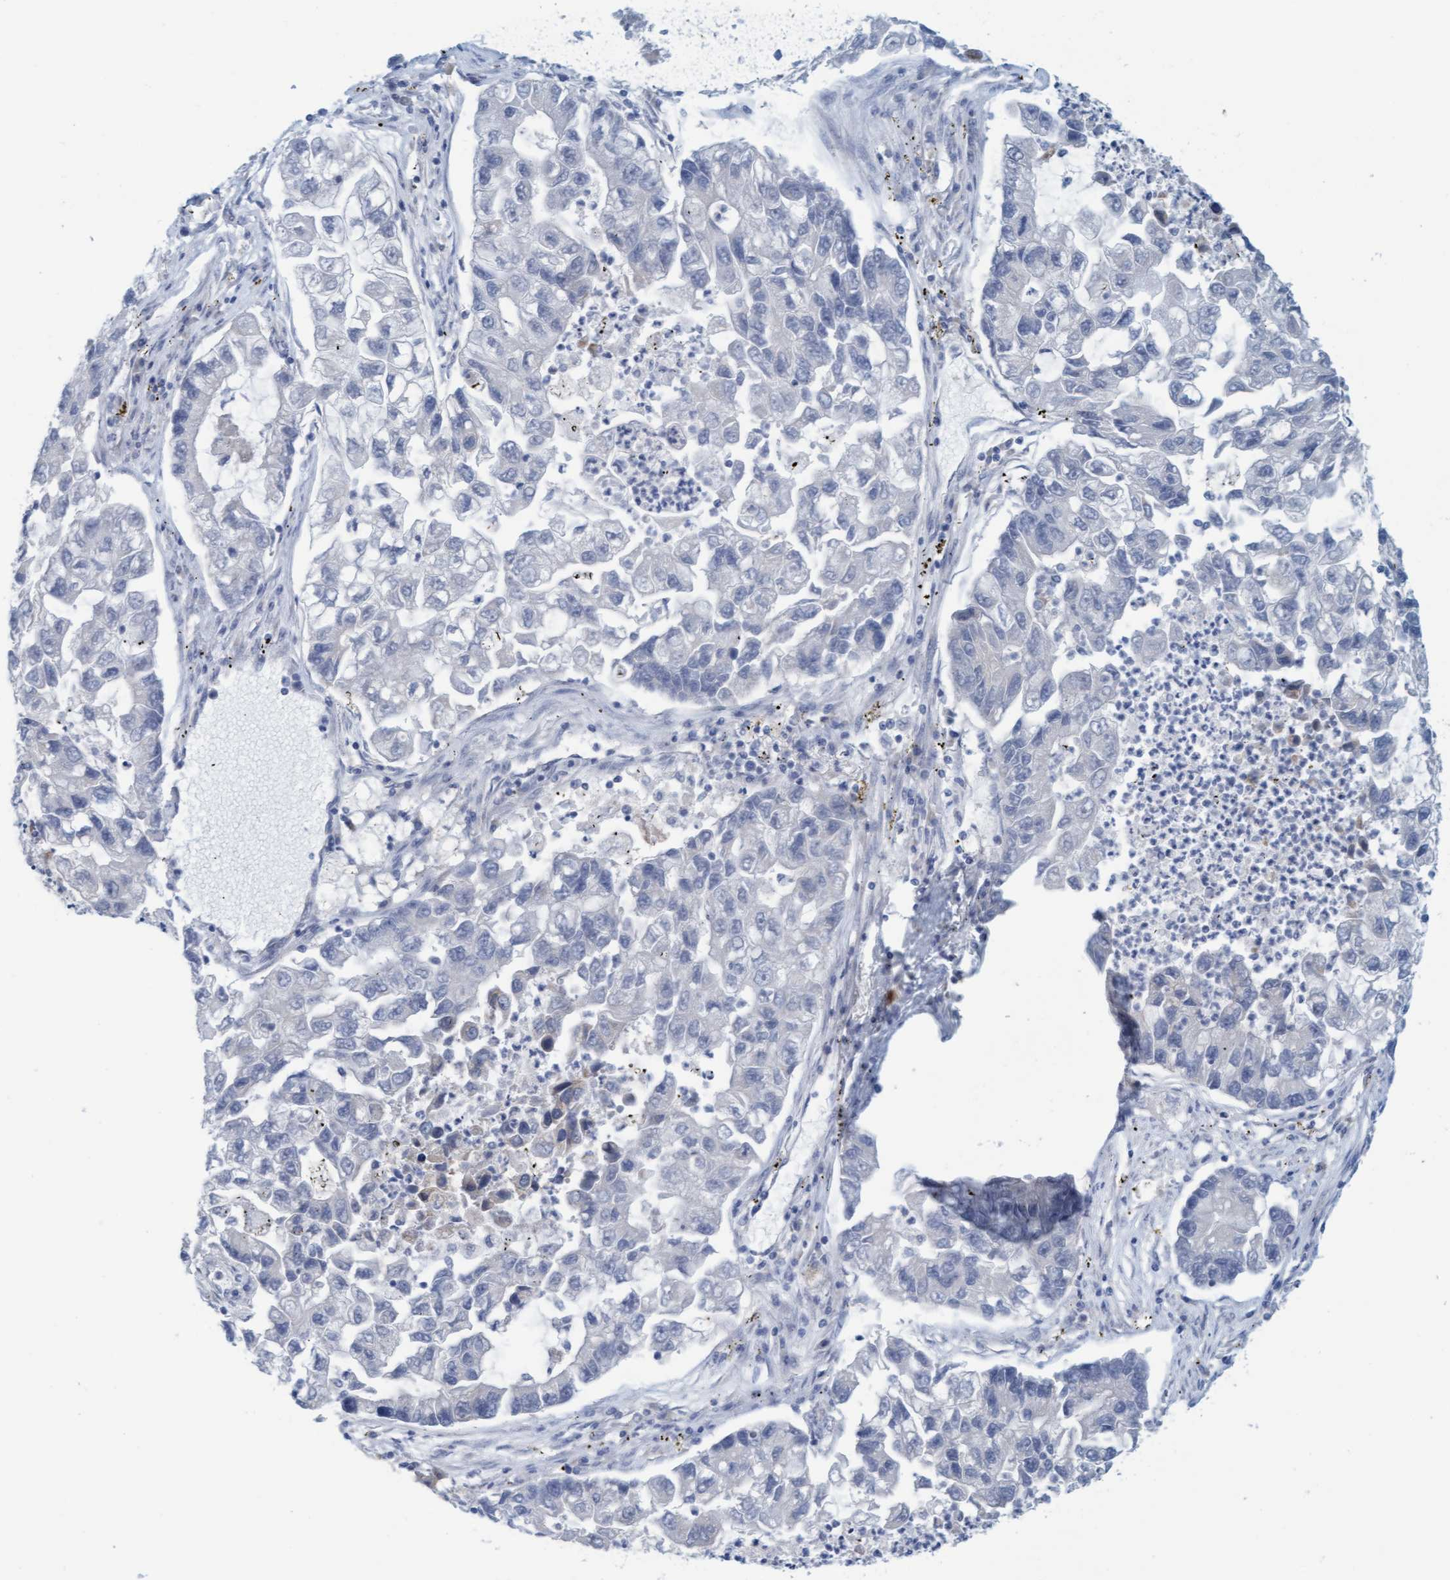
{"staining": {"intensity": "negative", "quantity": "none", "location": "none"}, "tissue": "lung cancer", "cell_type": "Tumor cells", "image_type": "cancer", "snomed": [{"axis": "morphology", "description": "Adenocarcinoma, NOS"}, {"axis": "topography", "description": "Lung"}], "caption": "Human lung cancer stained for a protein using immunohistochemistry (IHC) exhibits no expression in tumor cells.", "gene": "CPA3", "patient": {"sex": "female", "age": 51}}